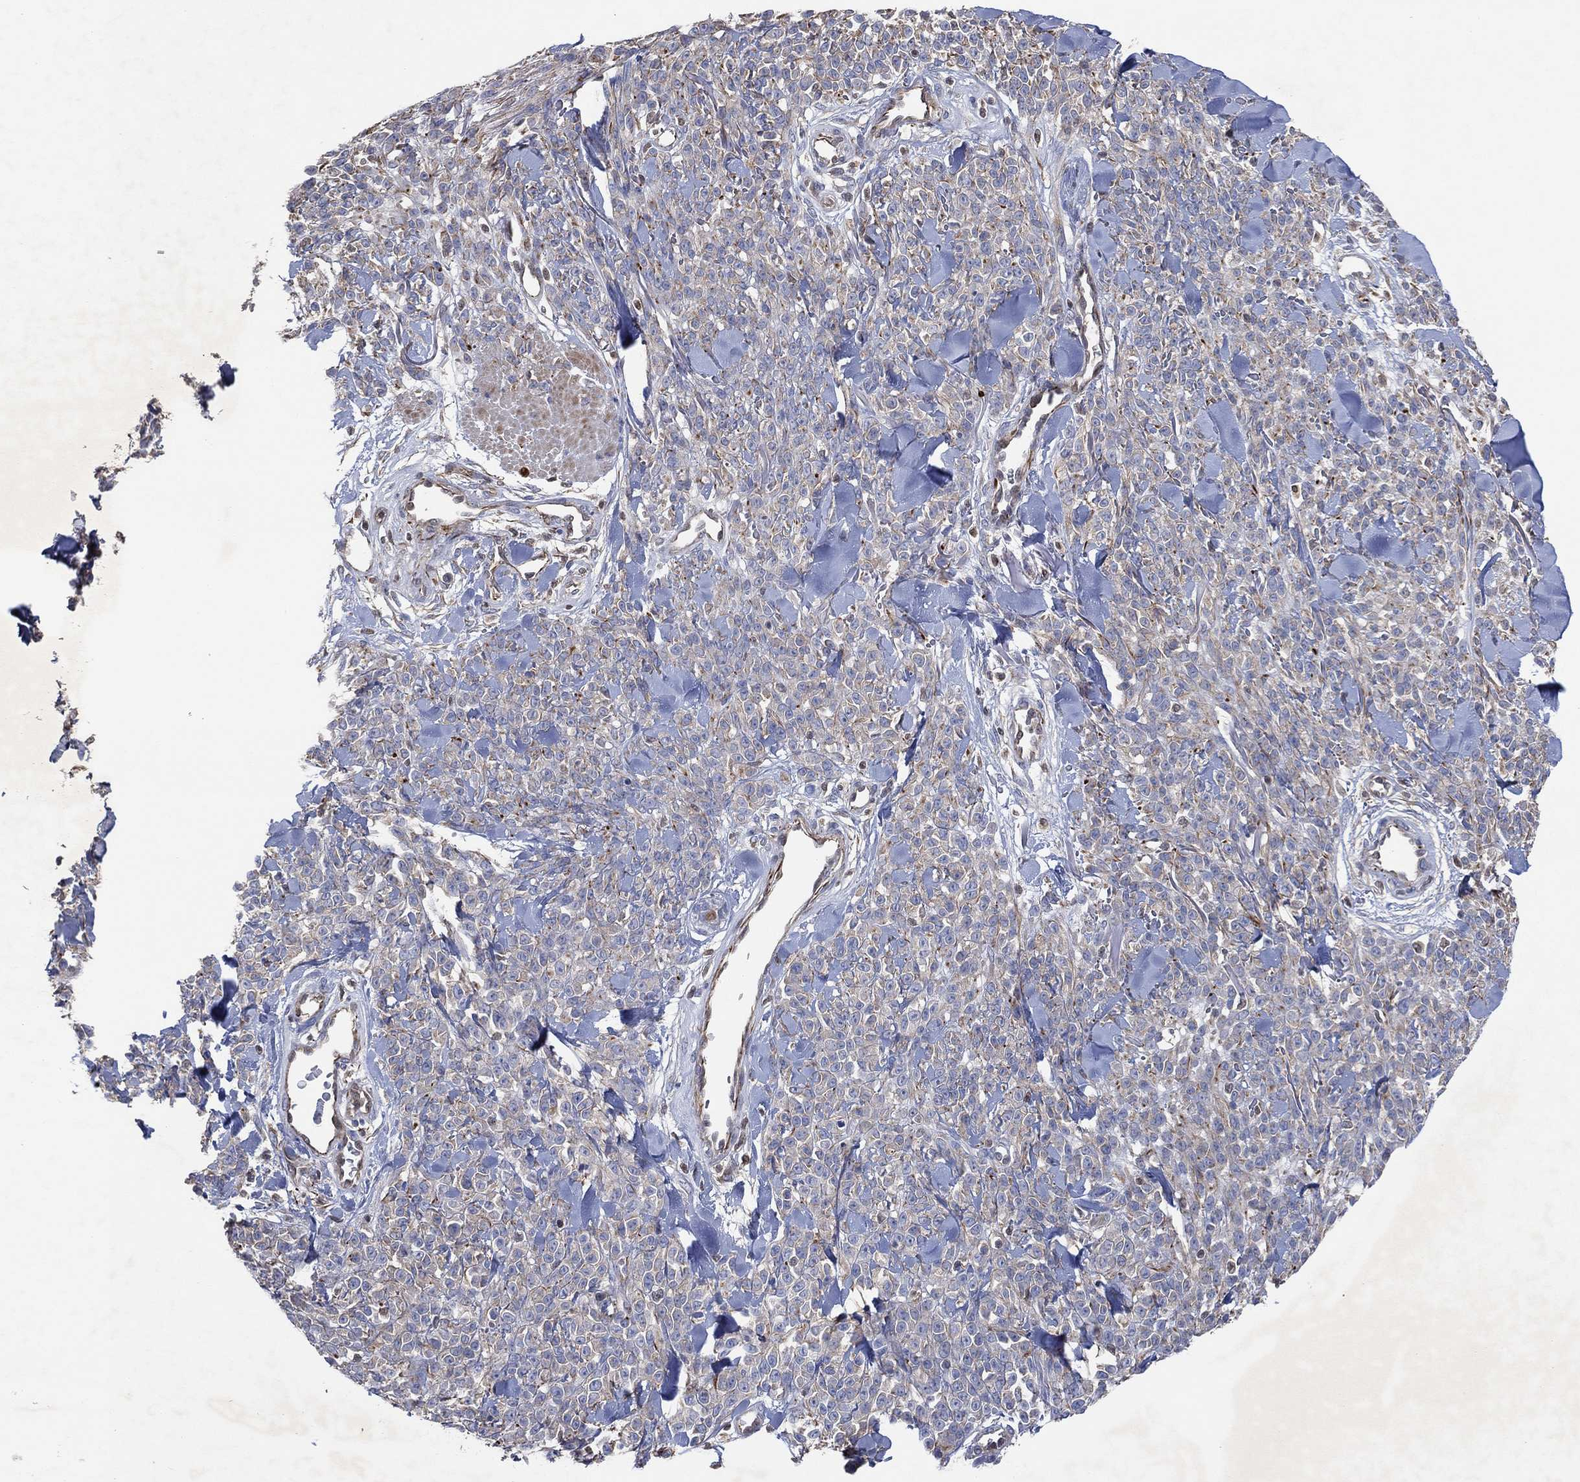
{"staining": {"intensity": "negative", "quantity": "none", "location": "none"}, "tissue": "melanoma", "cell_type": "Tumor cells", "image_type": "cancer", "snomed": [{"axis": "morphology", "description": "Malignant melanoma, NOS"}, {"axis": "topography", "description": "Skin"}, {"axis": "topography", "description": "Skin of trunk"}], "caption": "The IHC photomicrograph has no significant positivity in tumor cells of malignant melanoma tissue. The staining was performed using DAB to visualize the protein expression in brown, while the nuclei were stained in blue with hematoxylin (Magnification: 20x).", "gene": "FLI1", "patient": {"sex": "male", "age": 74}}